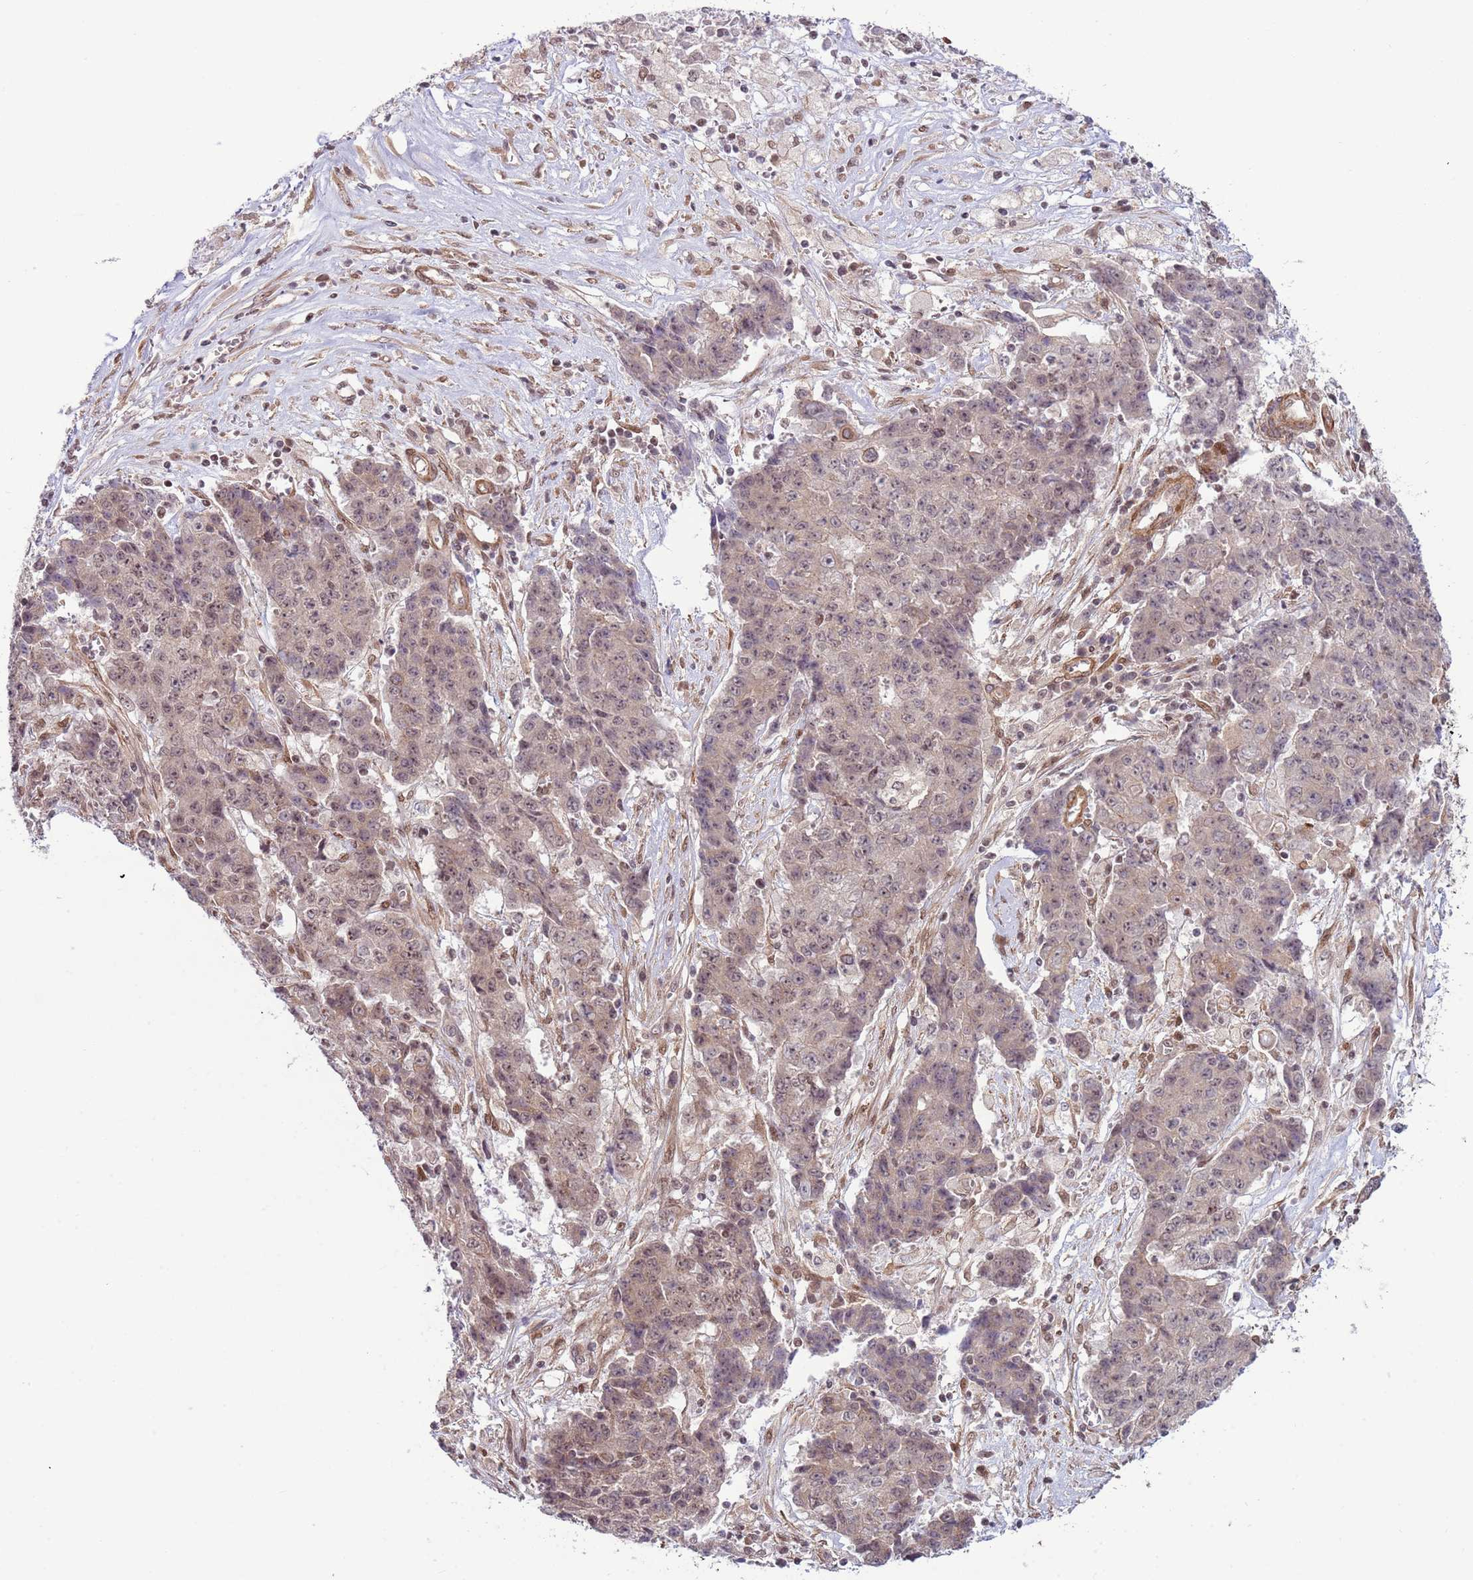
{"staining": {"intensity": "weak", "quantity": "25%-75%", "location": "nuclear"}, "tissue": "ovarian cancer", "cell_type": "Tumor cells", "image_type": "cancer", "snomed": [{"axis": "morphology", "description": "Carcinoma, endometroid"}, {"axis": "topography", "description": "Ovary"}], "caption": "Protein analysis of ovarian cancer (endometroid carcinoma) tissue exhibits weak nuclear staining in approximately 25%-75% of tumor cells.", "gene": "DCAF4", "patient": {"sex": "female", "age": 42}}